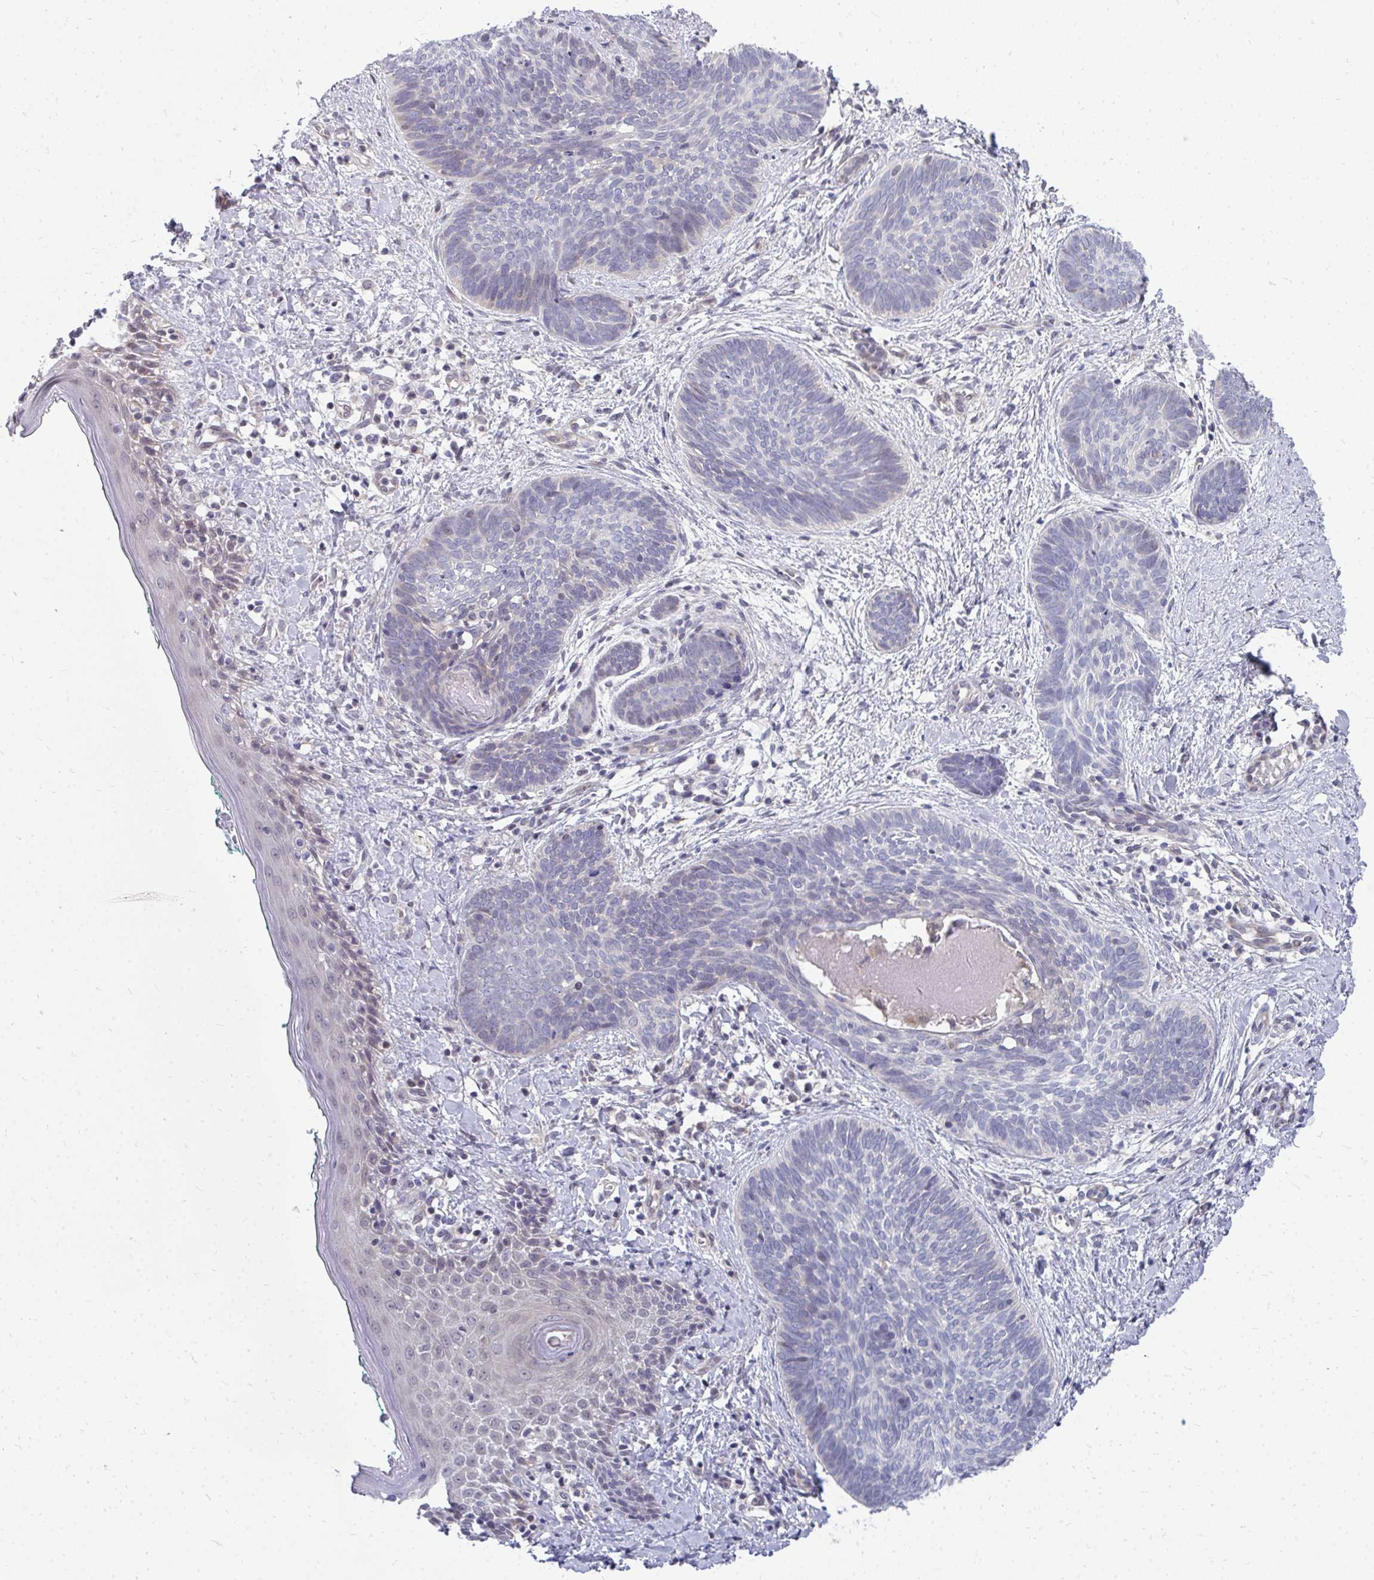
{"staining": {"intensity": "negative", "quantity": "none", "location": "none"}, "tissue": "skin cancer", "cell_type": "Tumor cells", "image_type": "cancer", "snomed": [{"axis": "morphology", "description": "Basal cell carcinoma"}, {"axis": "topography", "description": "Skin"}], "caption": "Immunohistochemistry (IHC) of skin cancer exhibits no staining in tumor cells. (DAB (3,3'-diaminobenzidine) immunohistochemistry (IHC) with hematoxylin counter stain).", "gene": "MROH8", "patient": {"sex": "female", "age": 81}}